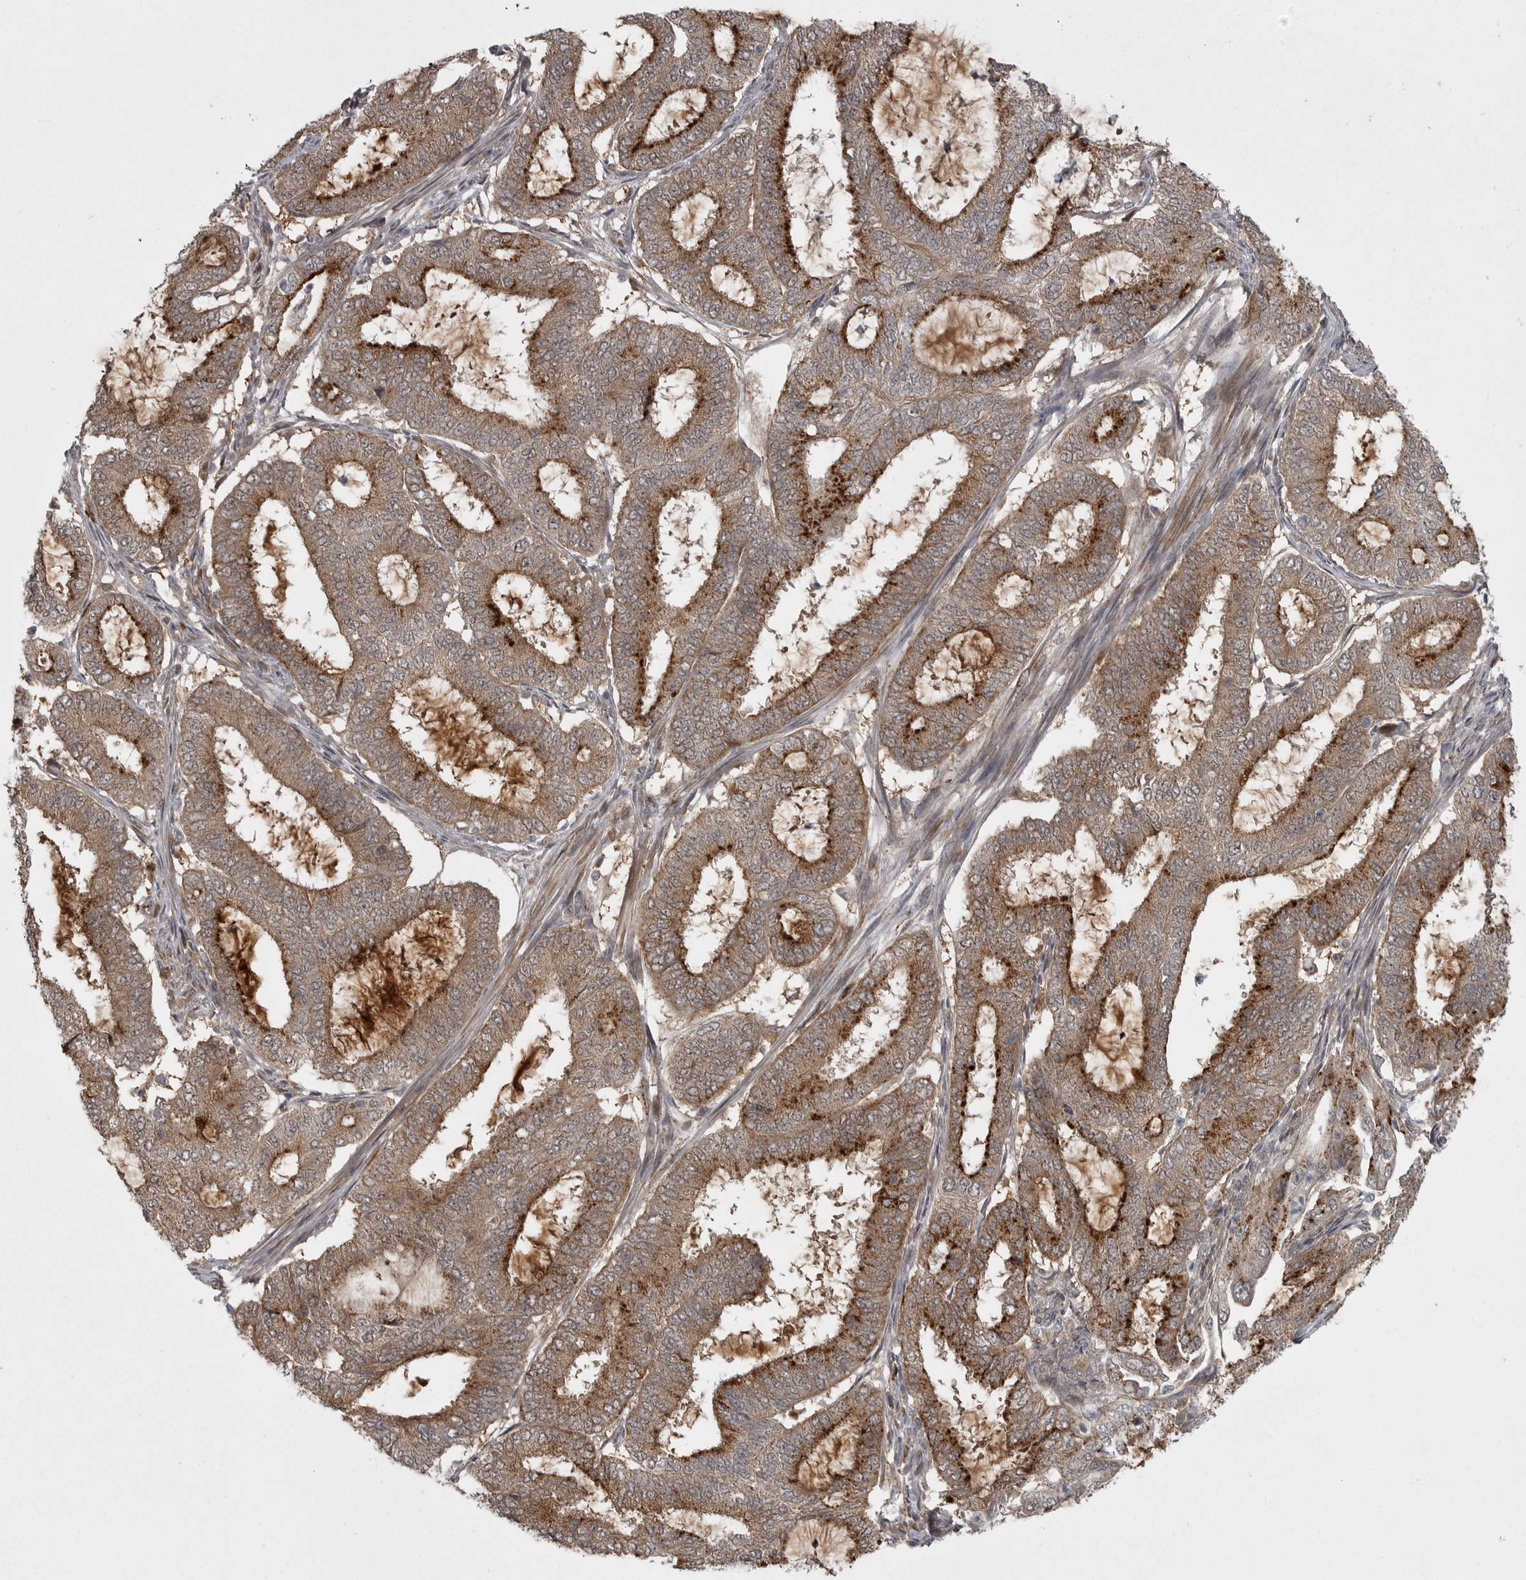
{"staining": {"intensity": "strong", "quantity": "25%-75%", "location": "cytoplasmic/membranous"}, "tissue": "endometrial cancer", "cell_type": "Tumor cells", "image_type": "cancer", "snomed": [{"axis": "morphology", "description": "Adenocarcinoma, NOS"}, {"axis": "topography", "description": "Endometrium"}], "caption": "An IHC photomicrograph of tumor tissue is shown. Protein staining in brown labels strong cytoplasmic/membranous positivity in endometrial cancer within tumor cells. (DAB = brown stain, brightfield microscopy at high magnification).", "gene": "PPP1R9A", "patient": {"sex": "female", "age": 51}}